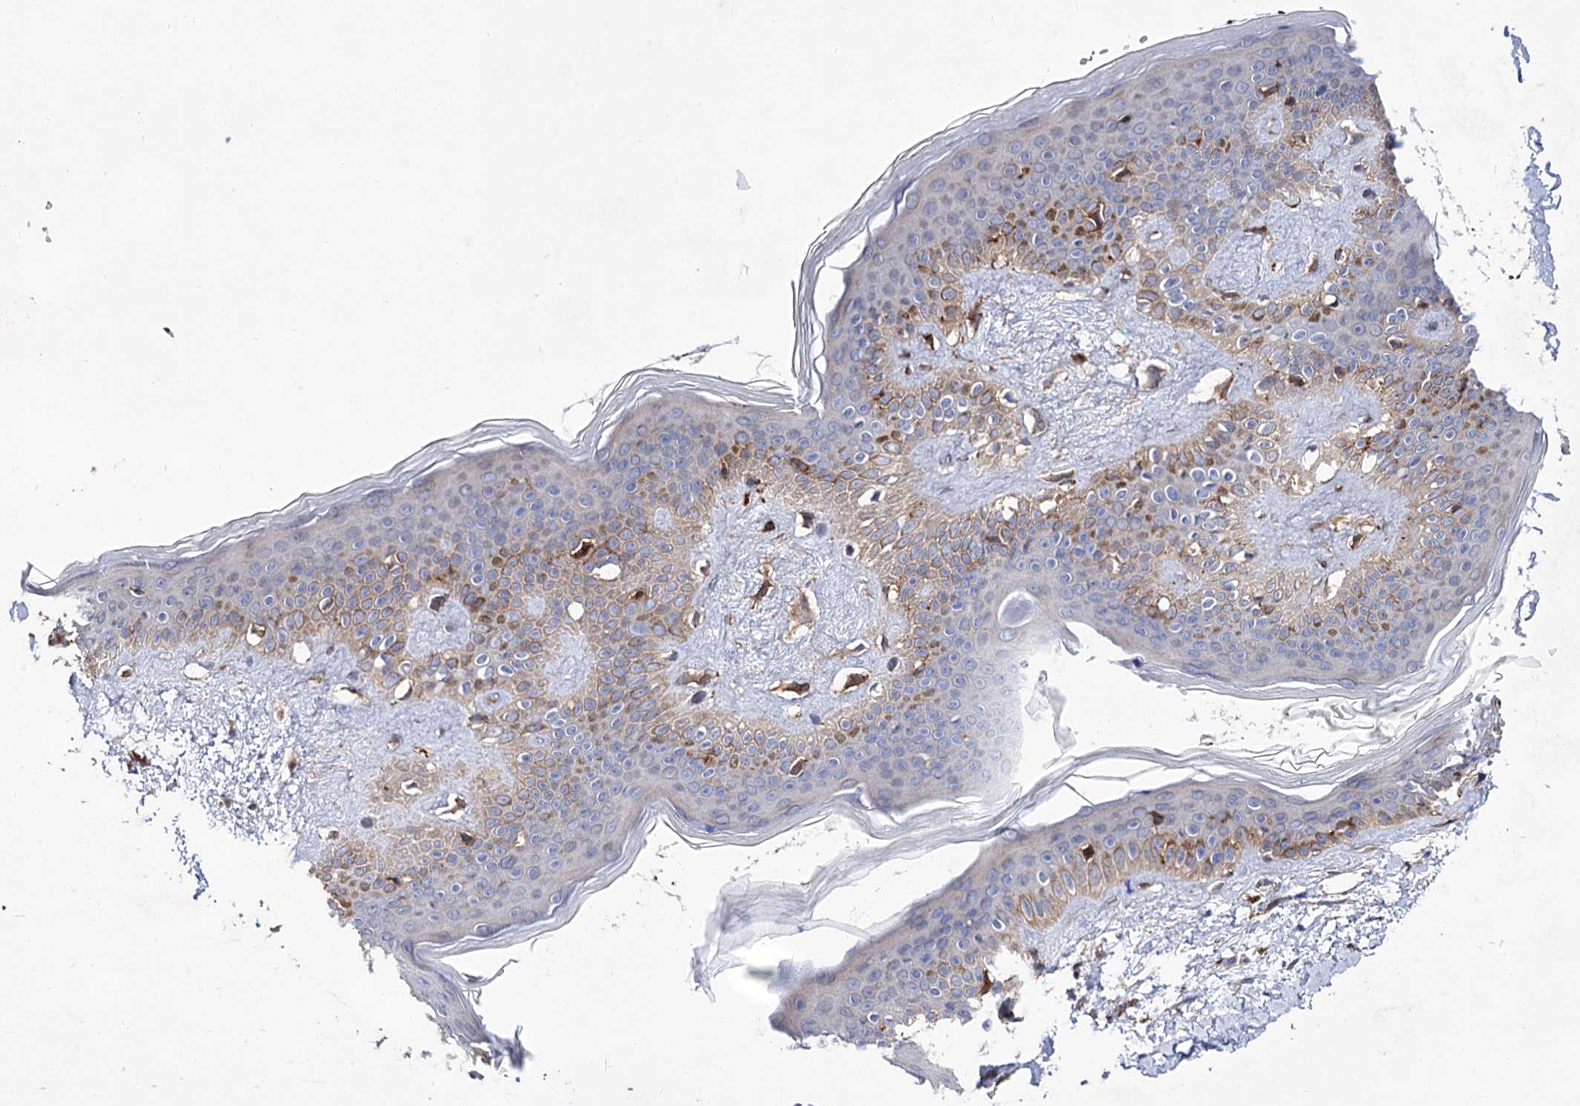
{"staining": {"intensity": "moderate", "quantity": "25%-75%", "location": "cytoplasmic/membranous"}, "tissue": "skin", "cell_type": "Fibroblasts", "image_type": "normal", "snomed": [{"axis": "morphology", "description": "Normal tissue, NOS"}, {"axis": "topography", "description": "Skin"}], "caption": "About 25%-75% of fibroblasts in normal human skin display moderate cytoplasmic/membranous protein expression as visualized by brown immunohistochemical staining.", "gene": "TMTC3", "patient": {"sex": "female", "age": 58}}